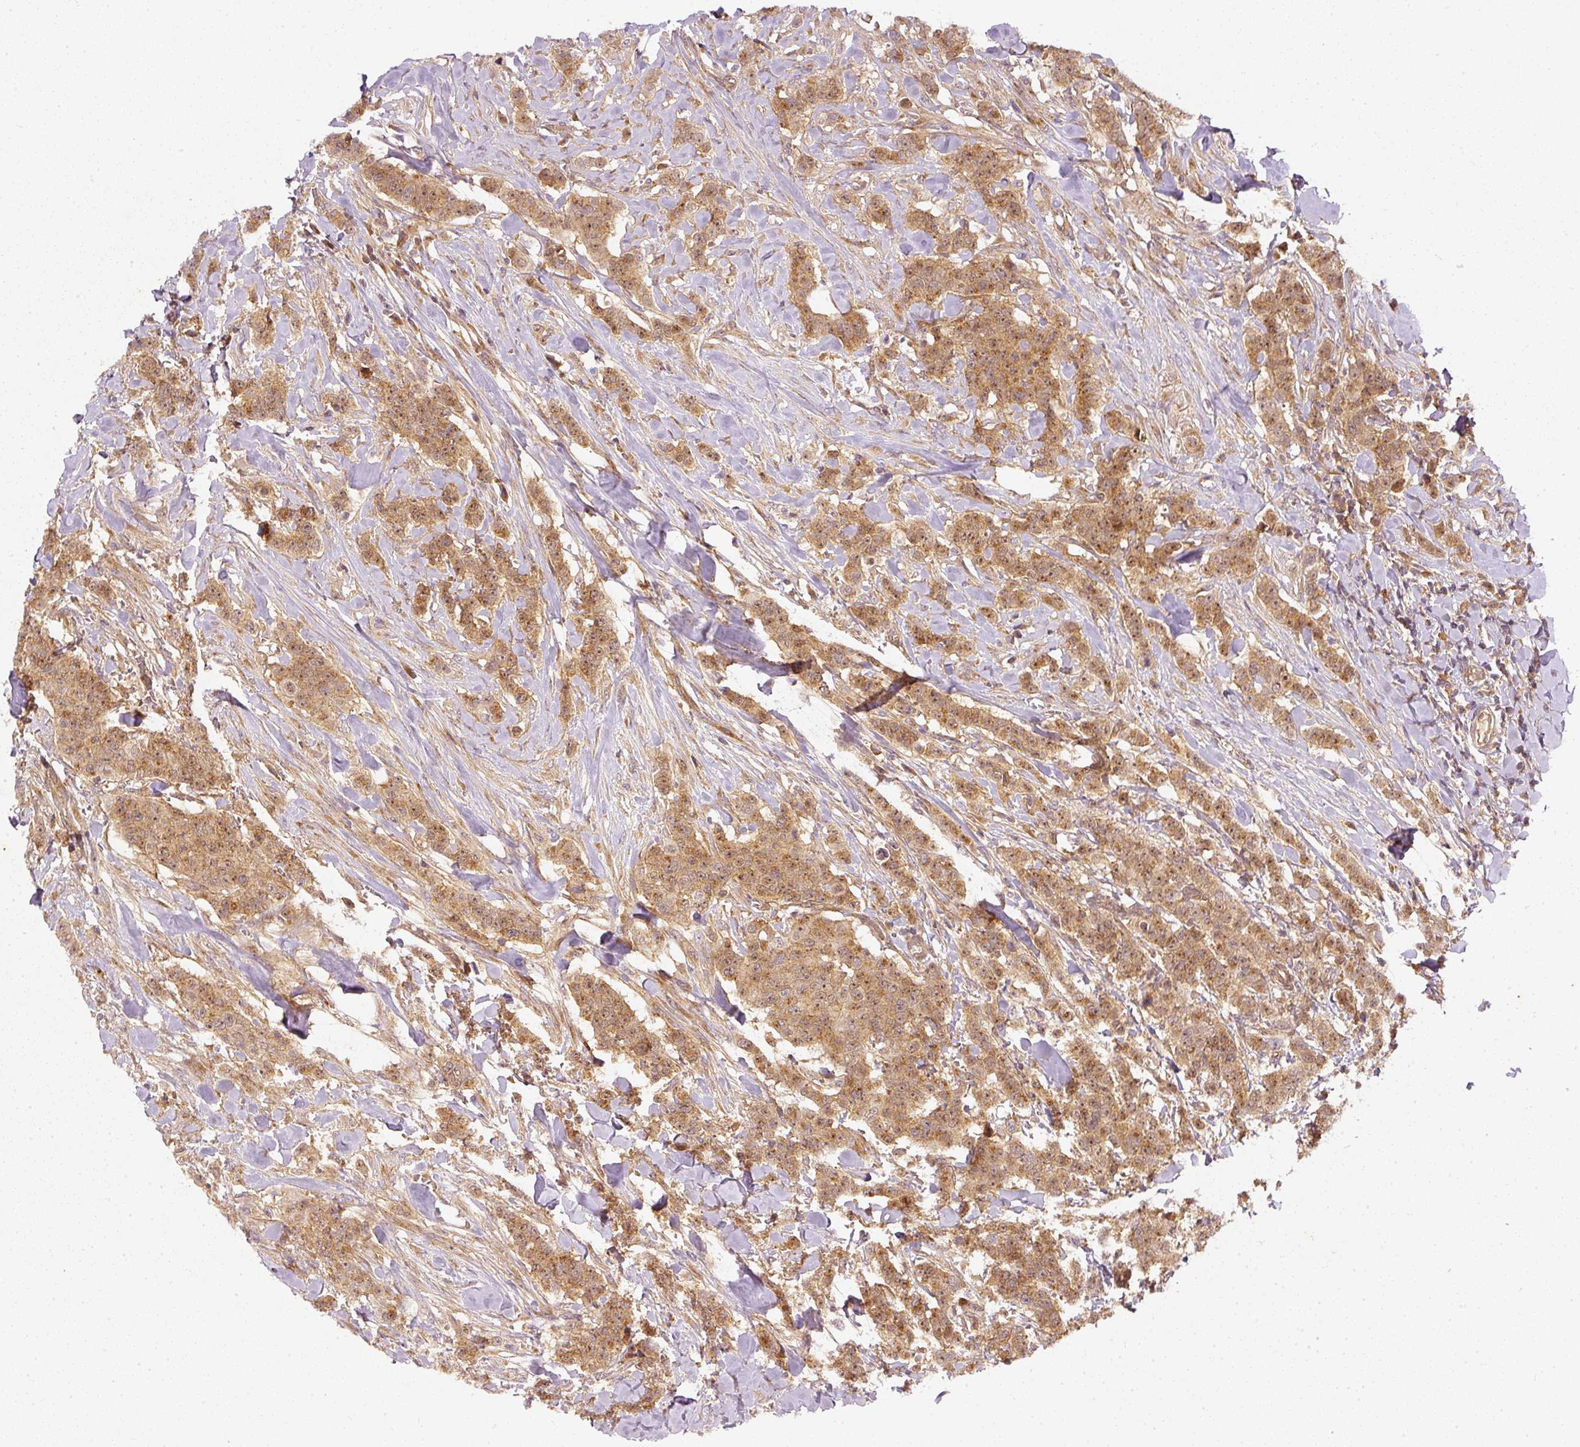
{"staining": {"intensity": "moderate", "quantity": ">75%", "location": "cytoplasmic/membranous,nuclear"}, "tissue": "breast cancer", "cell_type": "Tumor cells", "image_type": "cancer", "snomed": [{"axis": "morphology", "description": "Duct carcinoma"}, {"axis": "topography", "description": "Breast"}], "caption": "Breast cancer stained for a protein (brown) reveals moderate cytoplasmic/membranous and nuclear positive positivity in approximately >75% of tumor cells.", "gene": "ZNF580", "patient": {"sex": "female", "age": 40}}